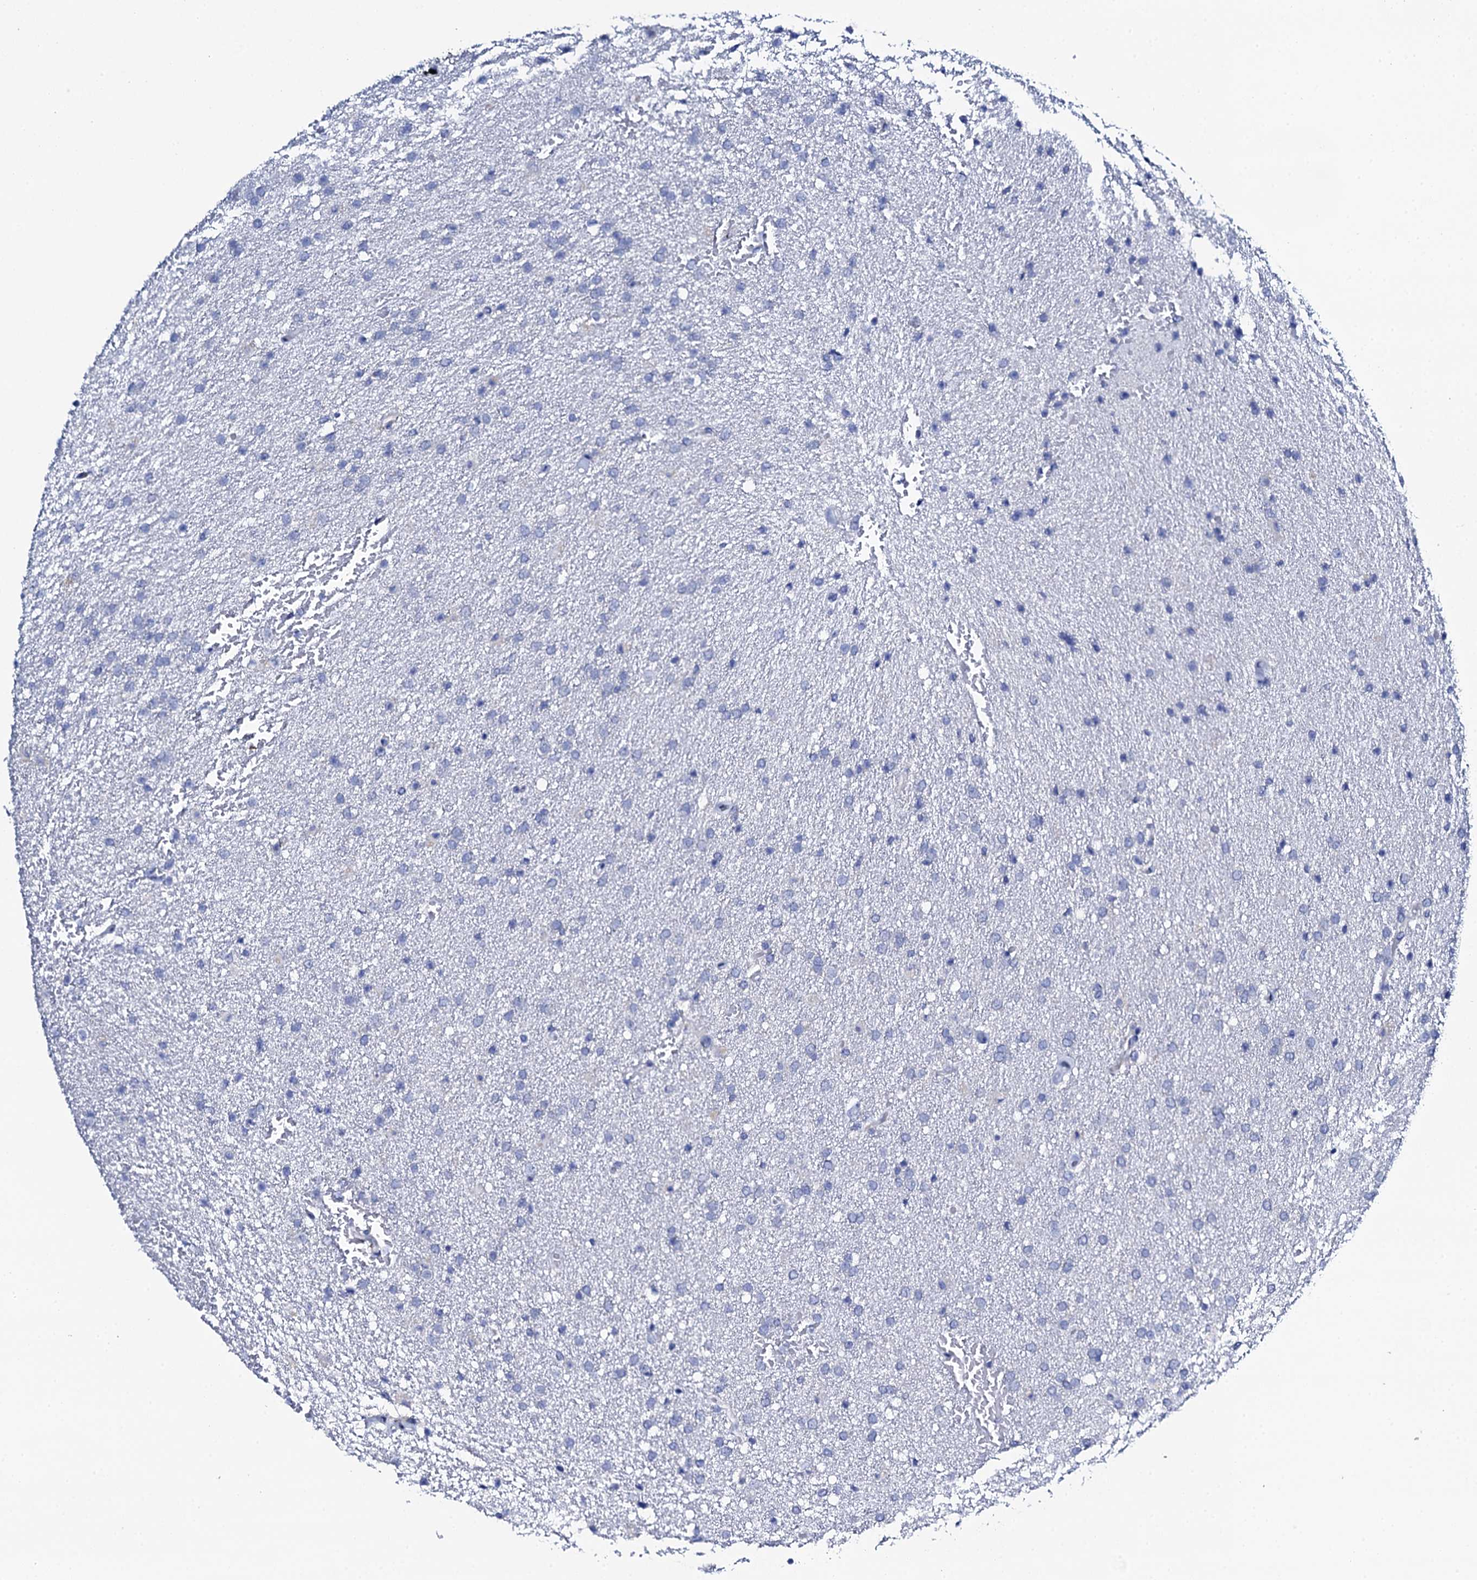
{"staining": {"intensity": "negative", "quantity": "none", "location": "none"}, "tissue": "glioma", "cell_type": "Tumor cells", "image_type": "cancer", "snomed": [{"axis": "morphology", "description": "Glioma, malignant, High grade"}, {"axis": "topography", "description": "Brain"}], "caption": "DAB immunohistochemical staining of malignant high-grade glioma reveals no significant staining in tumor cells.", "gene": "NUDT13", "patient": {"sex": "male", "age": 72}}